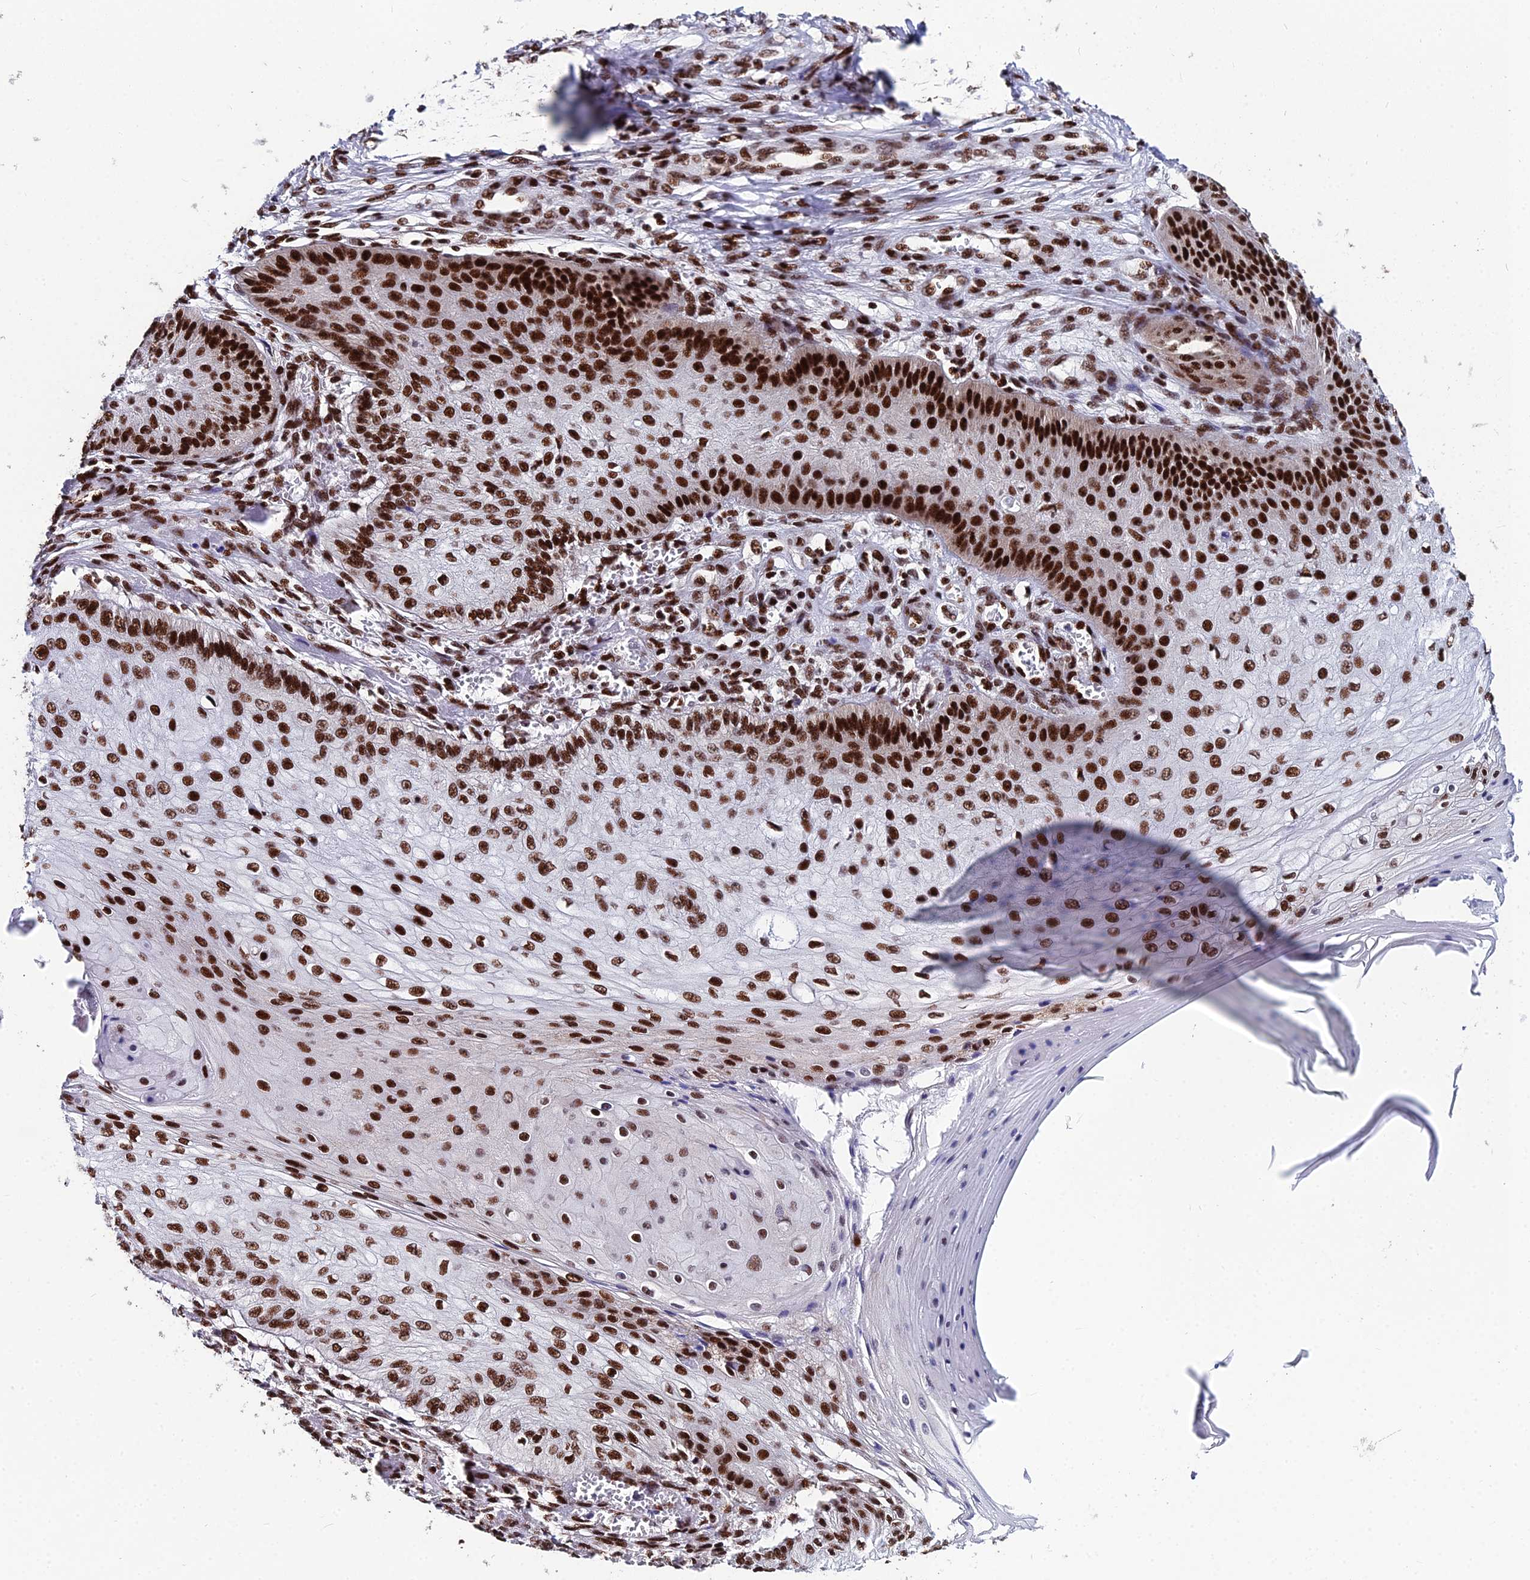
{"staining": {"intensity": "moderate", "quantity": ">75%", "location": "nuclear"}, "tissue": "skin cancer", "cell_type": "Tumor cells", "image_type": "cancer", "snomed": [{"axis": "morphology", "description": "Squamous cell carcinoma, NOS"}, {"axis": "topography", "description": "Skin"}], "caption": "A photomicrograph of skin squamous cell carcinoma stained for a protein shows moderate nuclear brown staining in tumor cells.", "gene": "HNRNPH1", "patient": {"sex": "male", "age": 70}}